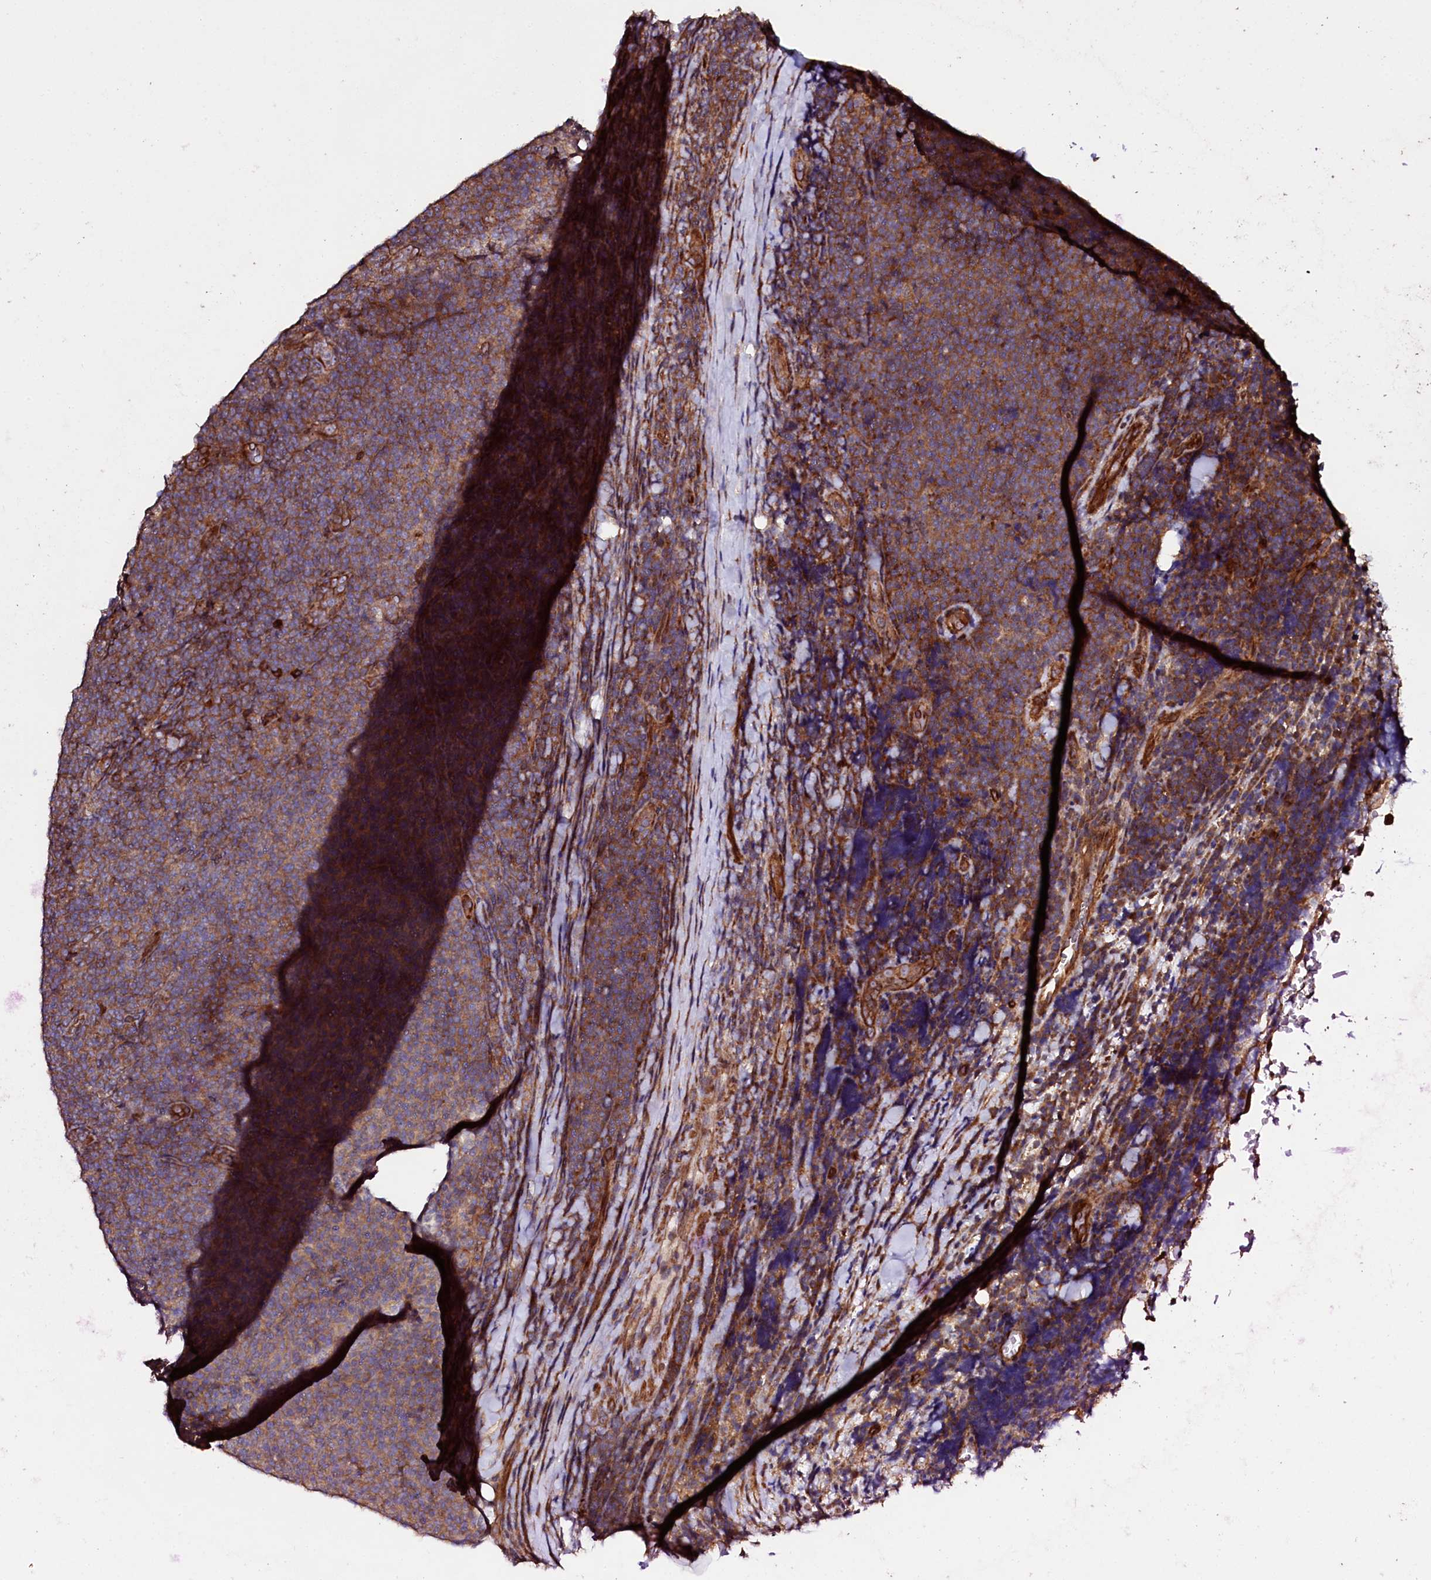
{"staining": {"intensity": "moderate", "quantity": ">75%", "location": "cytoplasmic/membranous"}, "tissue": "lymphoma", "cell_type": "Tumor cells", "image_type": "cancer", "snomed": [{"axis": "morphology", "description": "Malignant lymphoma, non-Hodgkin's type, Low grade"}, {"axis": "topography", "description": "Lymph node"}], "caption": "Immunohistochemistry (IHC) (DAB (3,3'-diaminobenzidine)) staining of human lymphoma displays moderate cytoplasmic/membranous protein staining in approximately >75% of tumor cells. (brown staining indicates protein expression, while blue staining denotes nuclei).", "gene": "USPL1", "patient": {"sex": "male", "age": 66}}